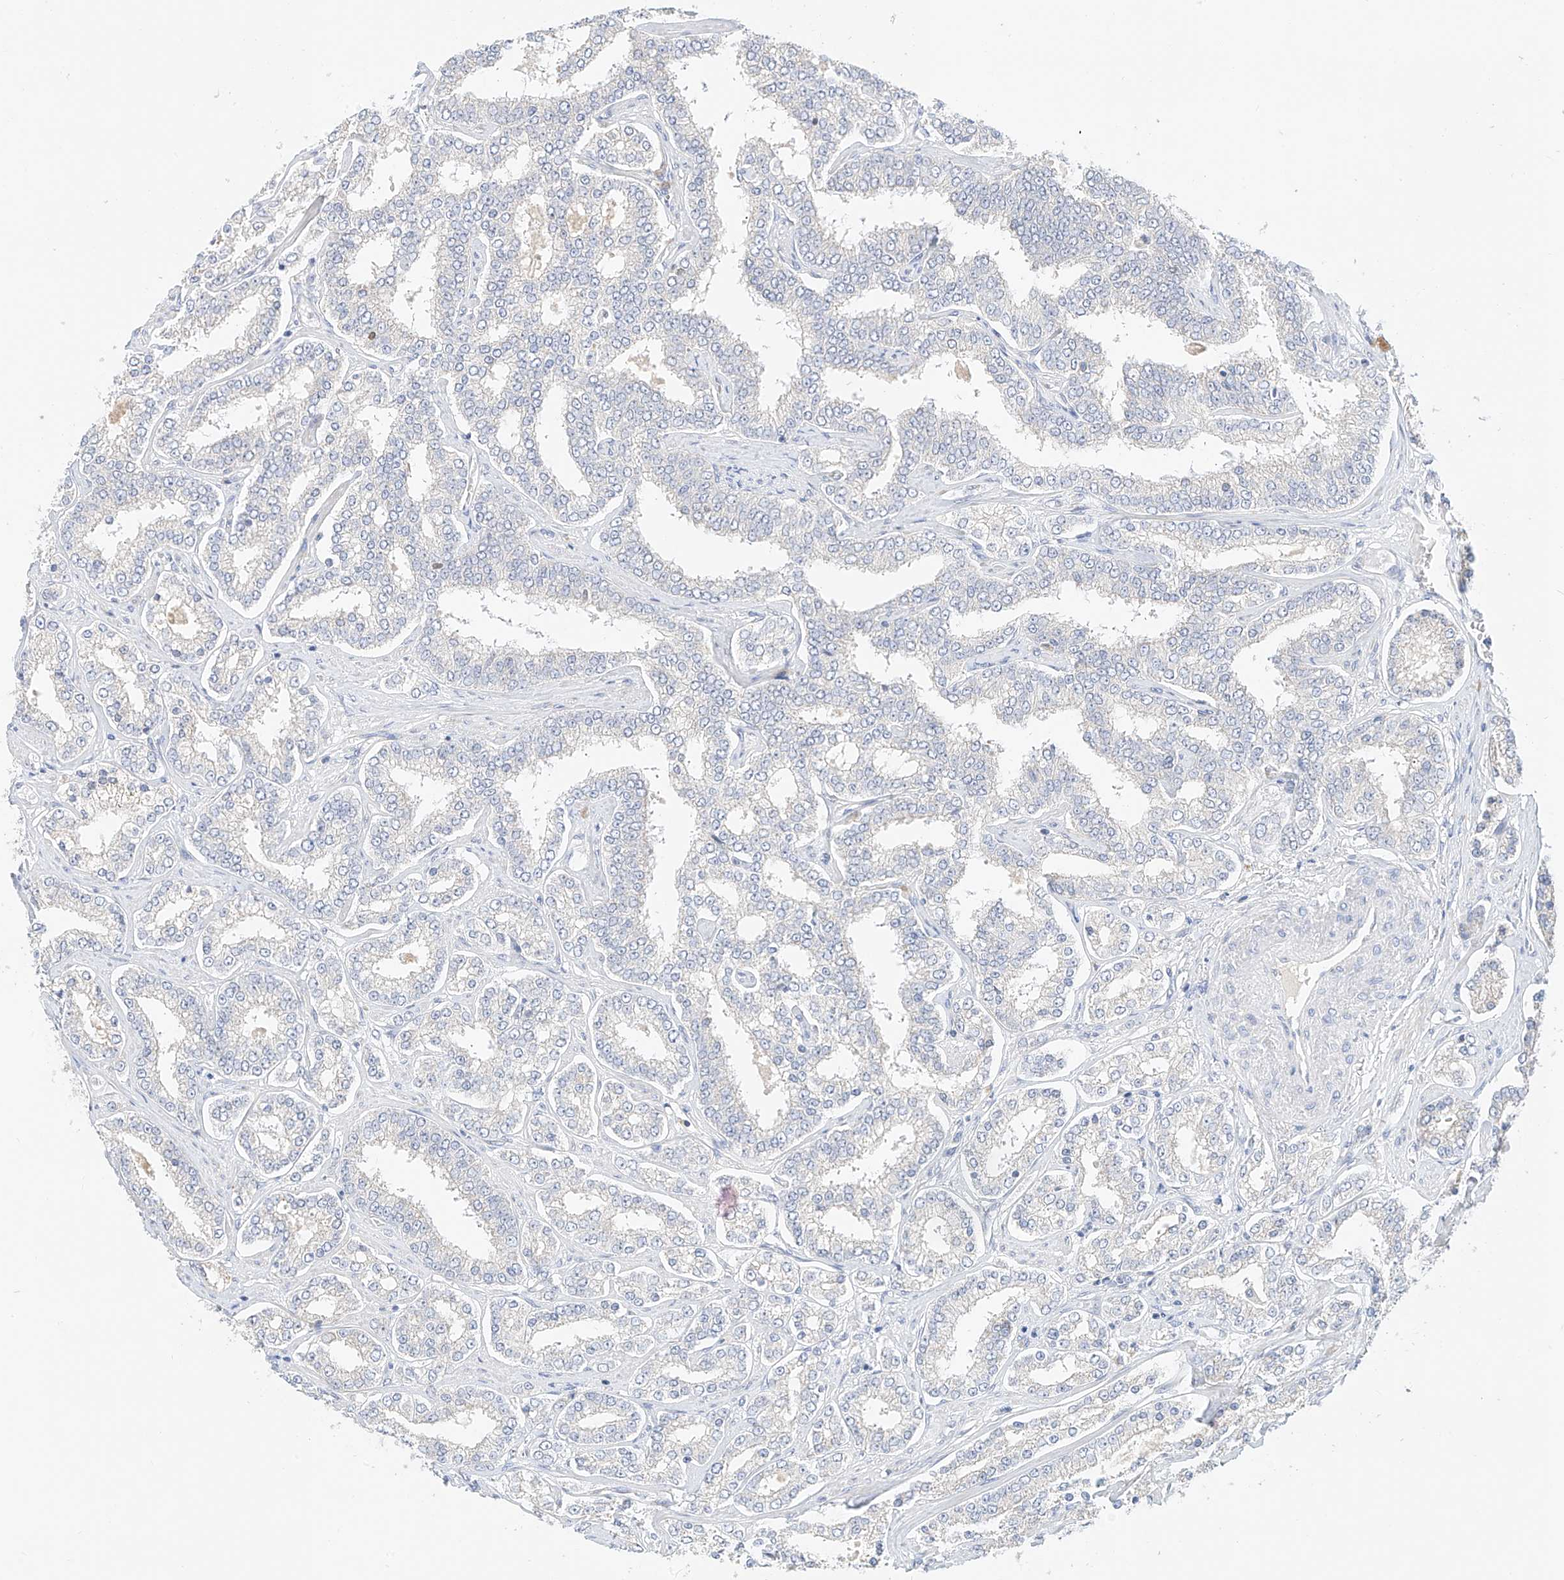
{"staining": {"intensity": "negative", "quantity": "none", "location": "none"}, "tissue": "prostate cancer", "cell_type": "Tumor cells", "image_type": "cancer", "snomed": [{"axis": "morphology", "description": "Normal tissue, NOS"}, {"axis": "morphology", "description": "Adenocarcinoma, High grade"}, {"axis": "topography", "description": "Prostate"}], "caption": "Prostate adenocarcinoma (high-grade) was stained to show a protein in brown. There is no significant staining in tumor cells. The staining was performed using DAB (3,3'-diaminobenzidine) to visualize the protein expression in brown, while the nuclei were stained in blue with hematoxylin (Magnification: 20x).", "gene": "RASA2", "patient": {"sex": "male", "age": 83}}